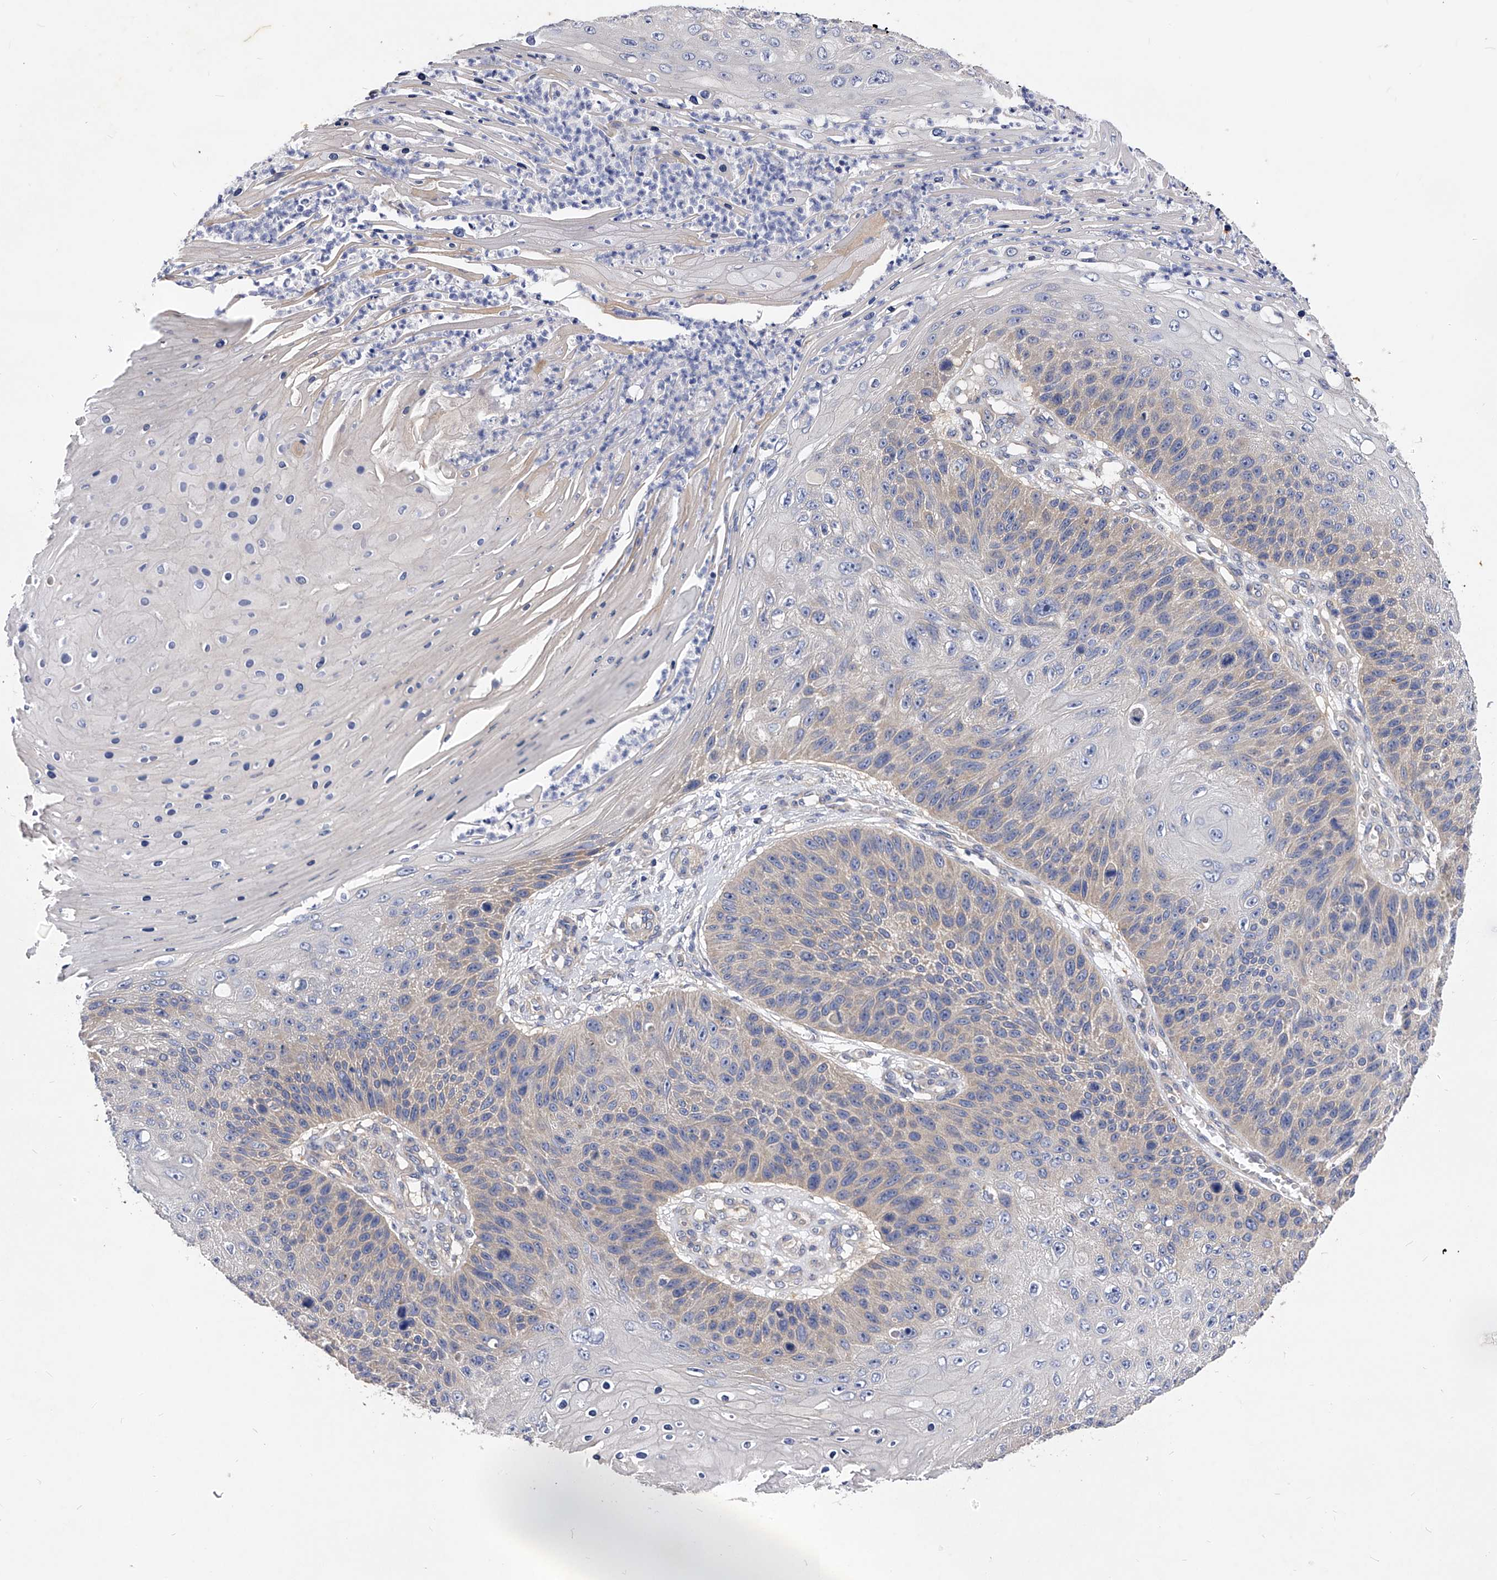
{"staining": {"intensity": "negative", "quantity": "none", "location": "none"}, "tissue": "skin cancer", "cell_type": "Tumor cells", "image_type": "cancer", "snomed": [{"axis": "morphology", "description": "Squamous cell carcinoma, NOS"}, {"axis": "topography", "description": "Skin"}], "caption": "This is an immunohistochemistry micrograph of skin cancer (squamous cell carcinoma). There is no staining in tumor cells.", "gene": "PPP5C", "patient": {"sex": "female", "age": 88}}